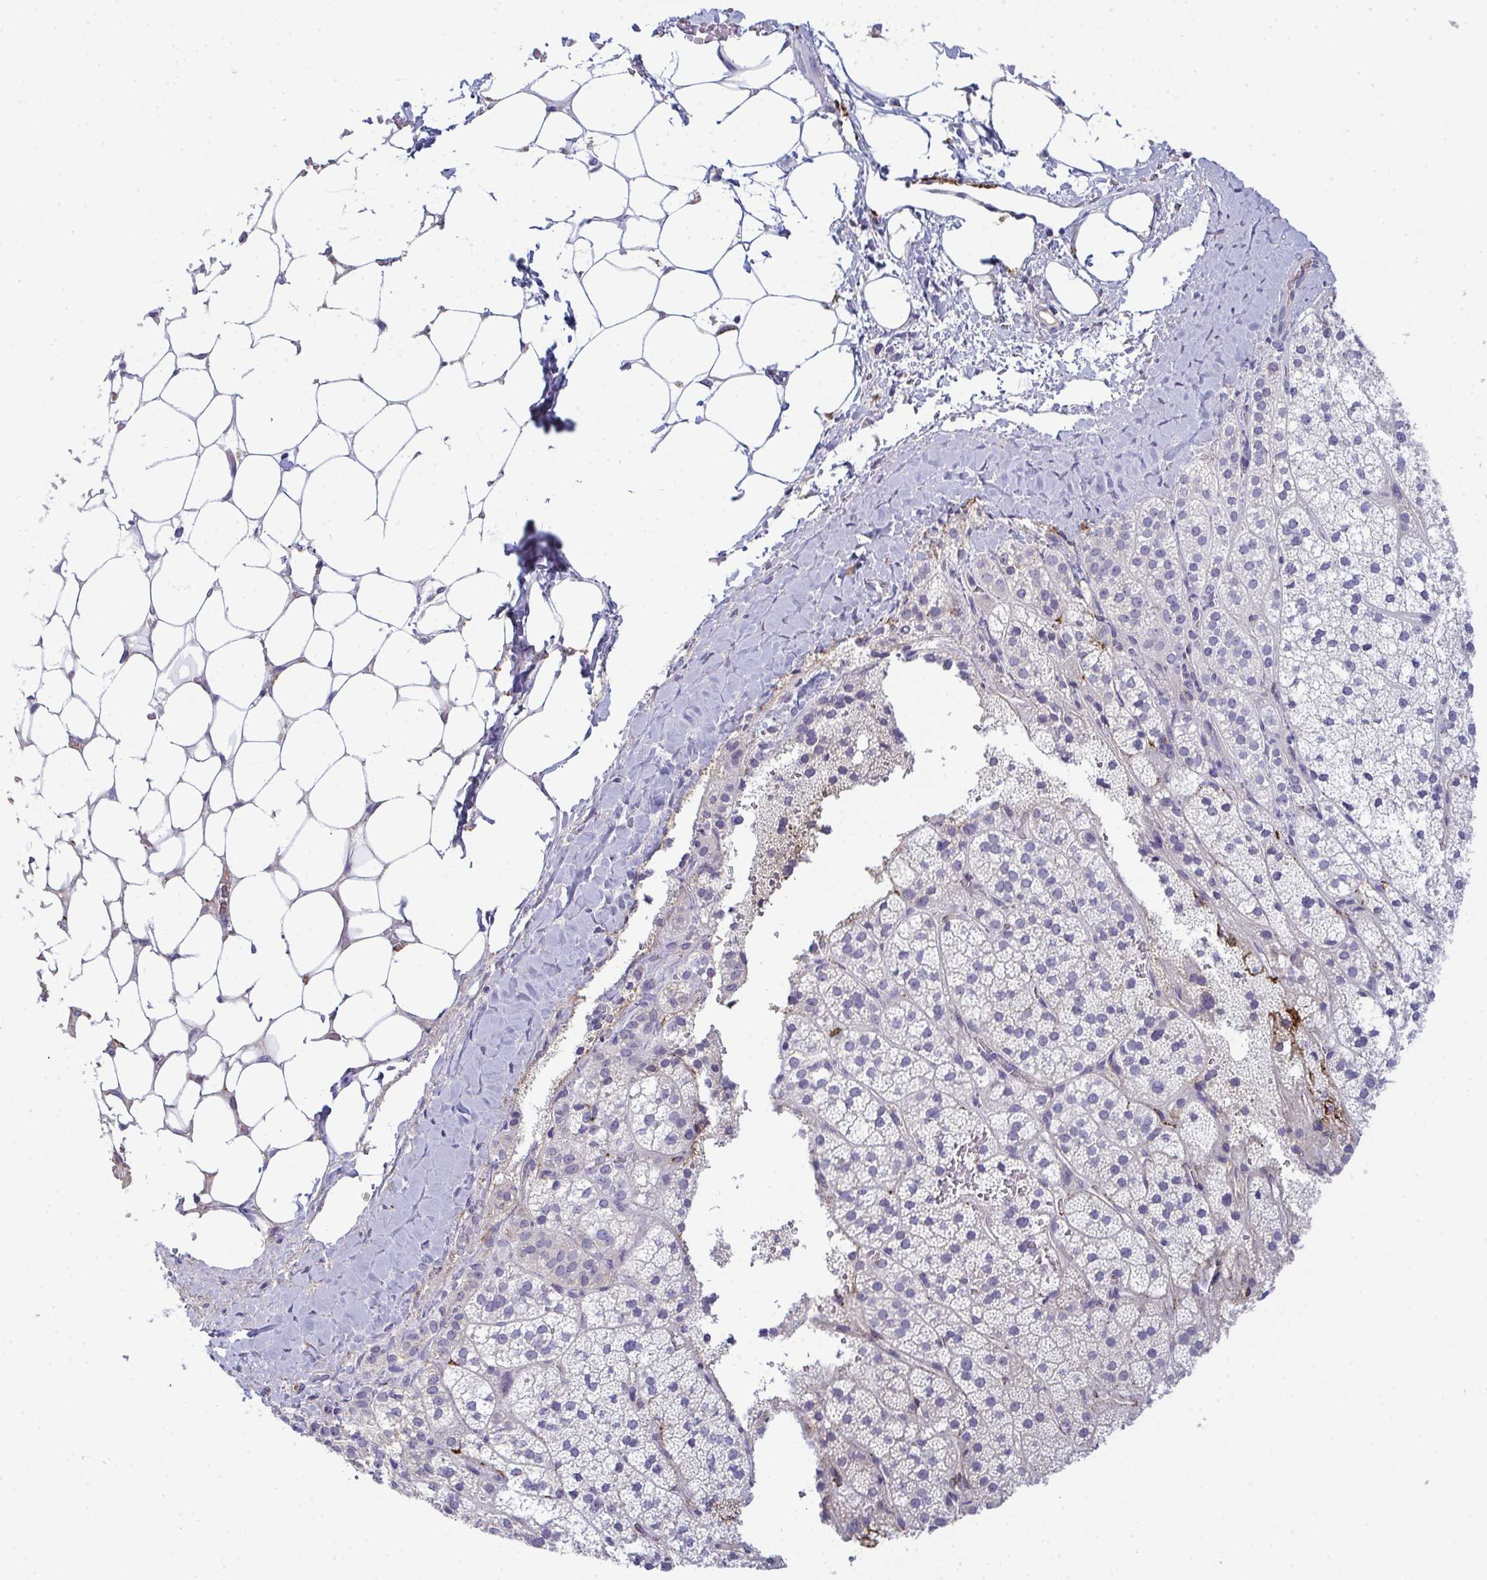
{"staining": {"intensity": "negative", "quantity": "none", "location": "none"}, "tissue": "adrenal gland", "cell_type": "Glandular cells", "image_type": "normal", "snomed": [{"axis": "morphology", "description": "Normal tissue, NOS"}, {"axis": "topography", "description": "Adrenal gland"}], "caption": "An image of adrenal gland stained for a protein reveals no brown staining in glandular cells. (Stains: DAB (3,3'-diaminobenzidine) IHC with hematoxylin counter stain, Microscopy: brightfield microscopy at high magnification).", "gene": "ADAM21", "patient": {"sex": "male", "age": 53}}